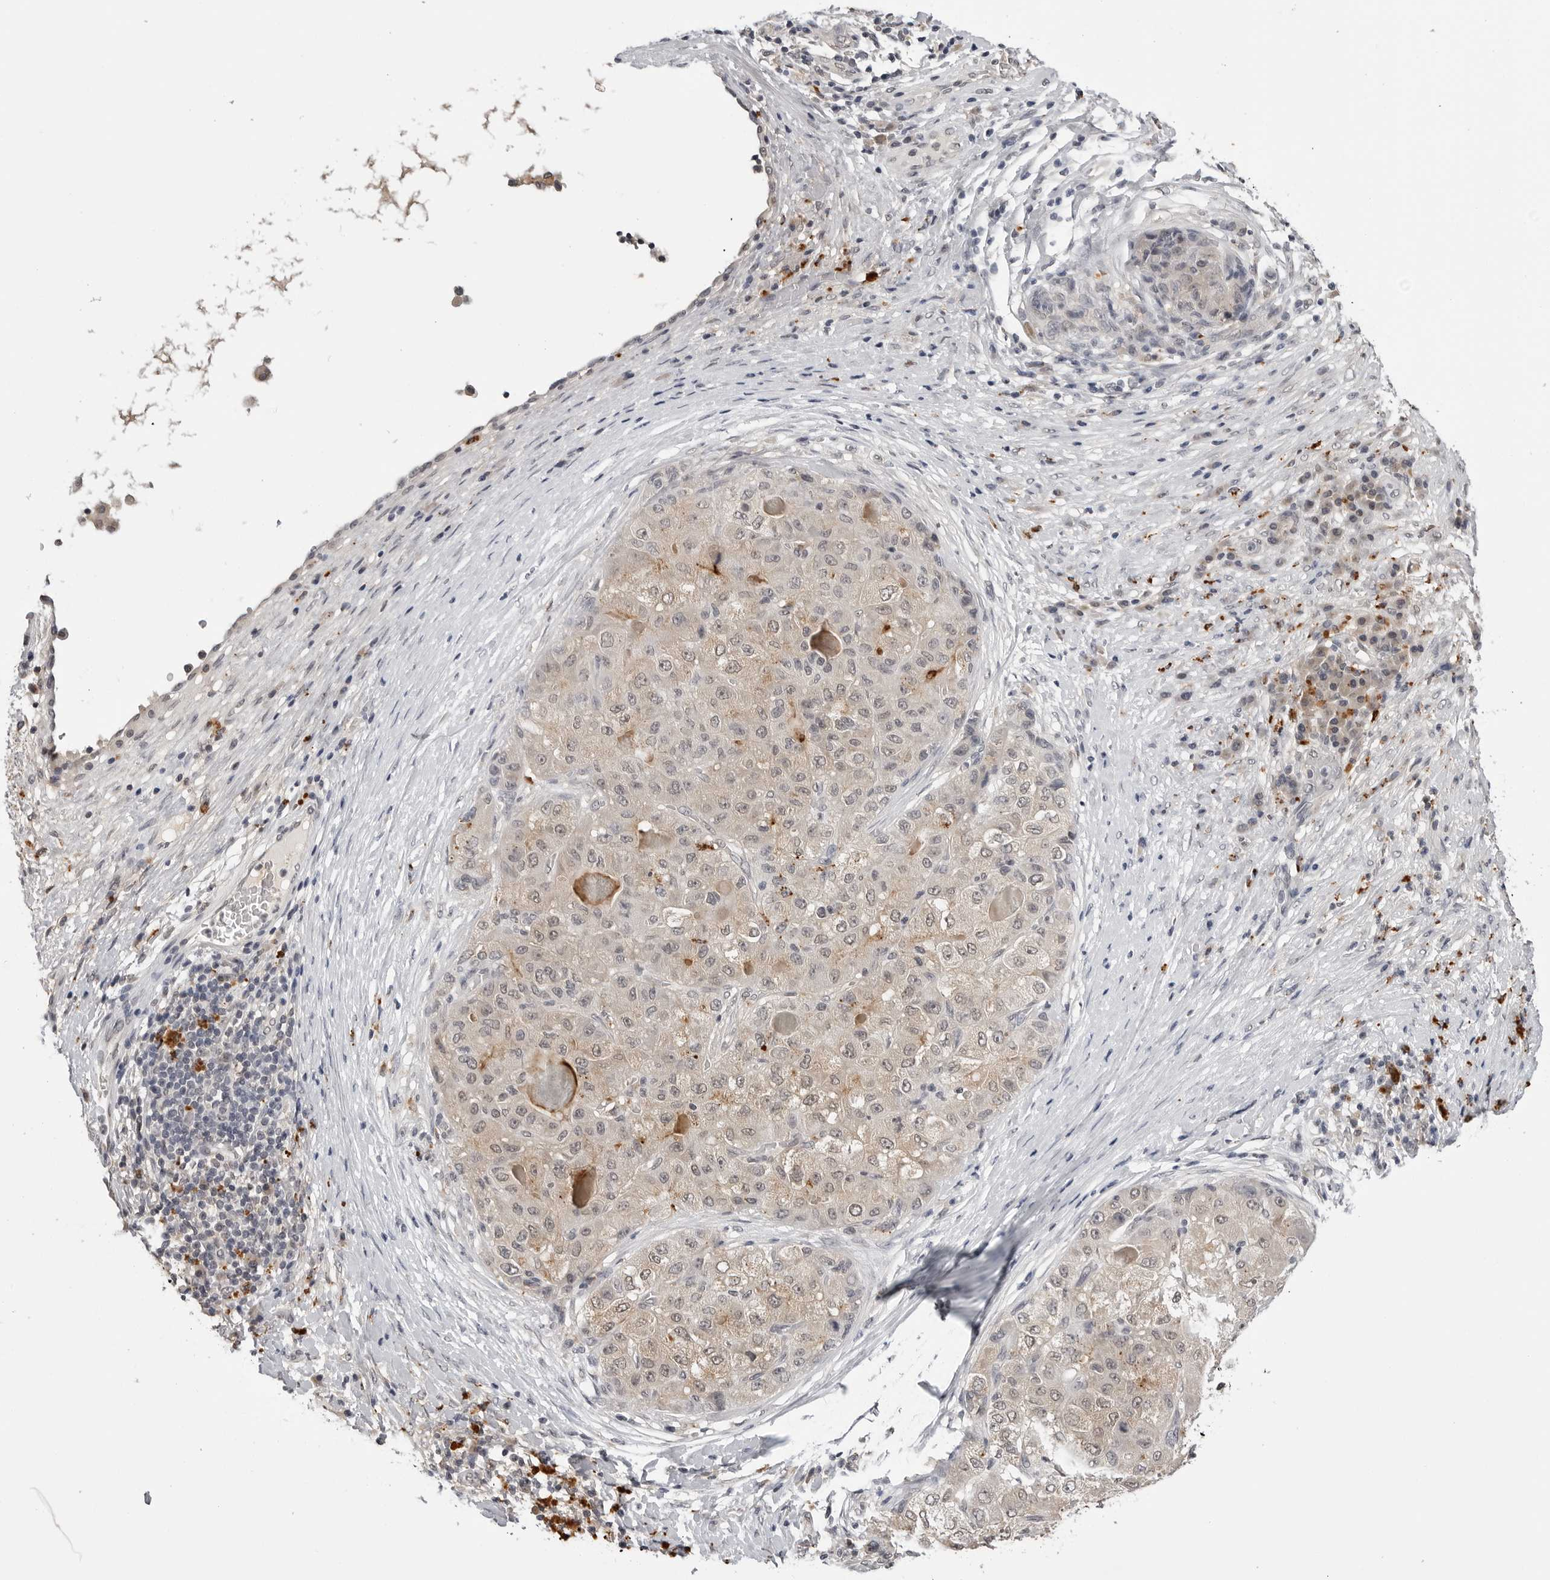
{"staining": {"intensity": "weak", "quantity": ">75%", "location": "cytoplasmic/membranous"}, "tissue": "liver cancer", "cell_type": "Tumor cells", "image_type": "cancer", "snomed": [{"axis": "morphology", "description": "Carcinoma, Hepatocellular, NOS"}, {"axis": "topography", "description": "Liver"}], "caption": "Immunohistochemistry (IHC) of human liver hepatocellular carcinoma demonstrates low levels of weak cytoplasmic/membranous expression in about >75% of tumor cells.", "gene": "CDK20", "patient": {"sex": "male", "age": 80}}